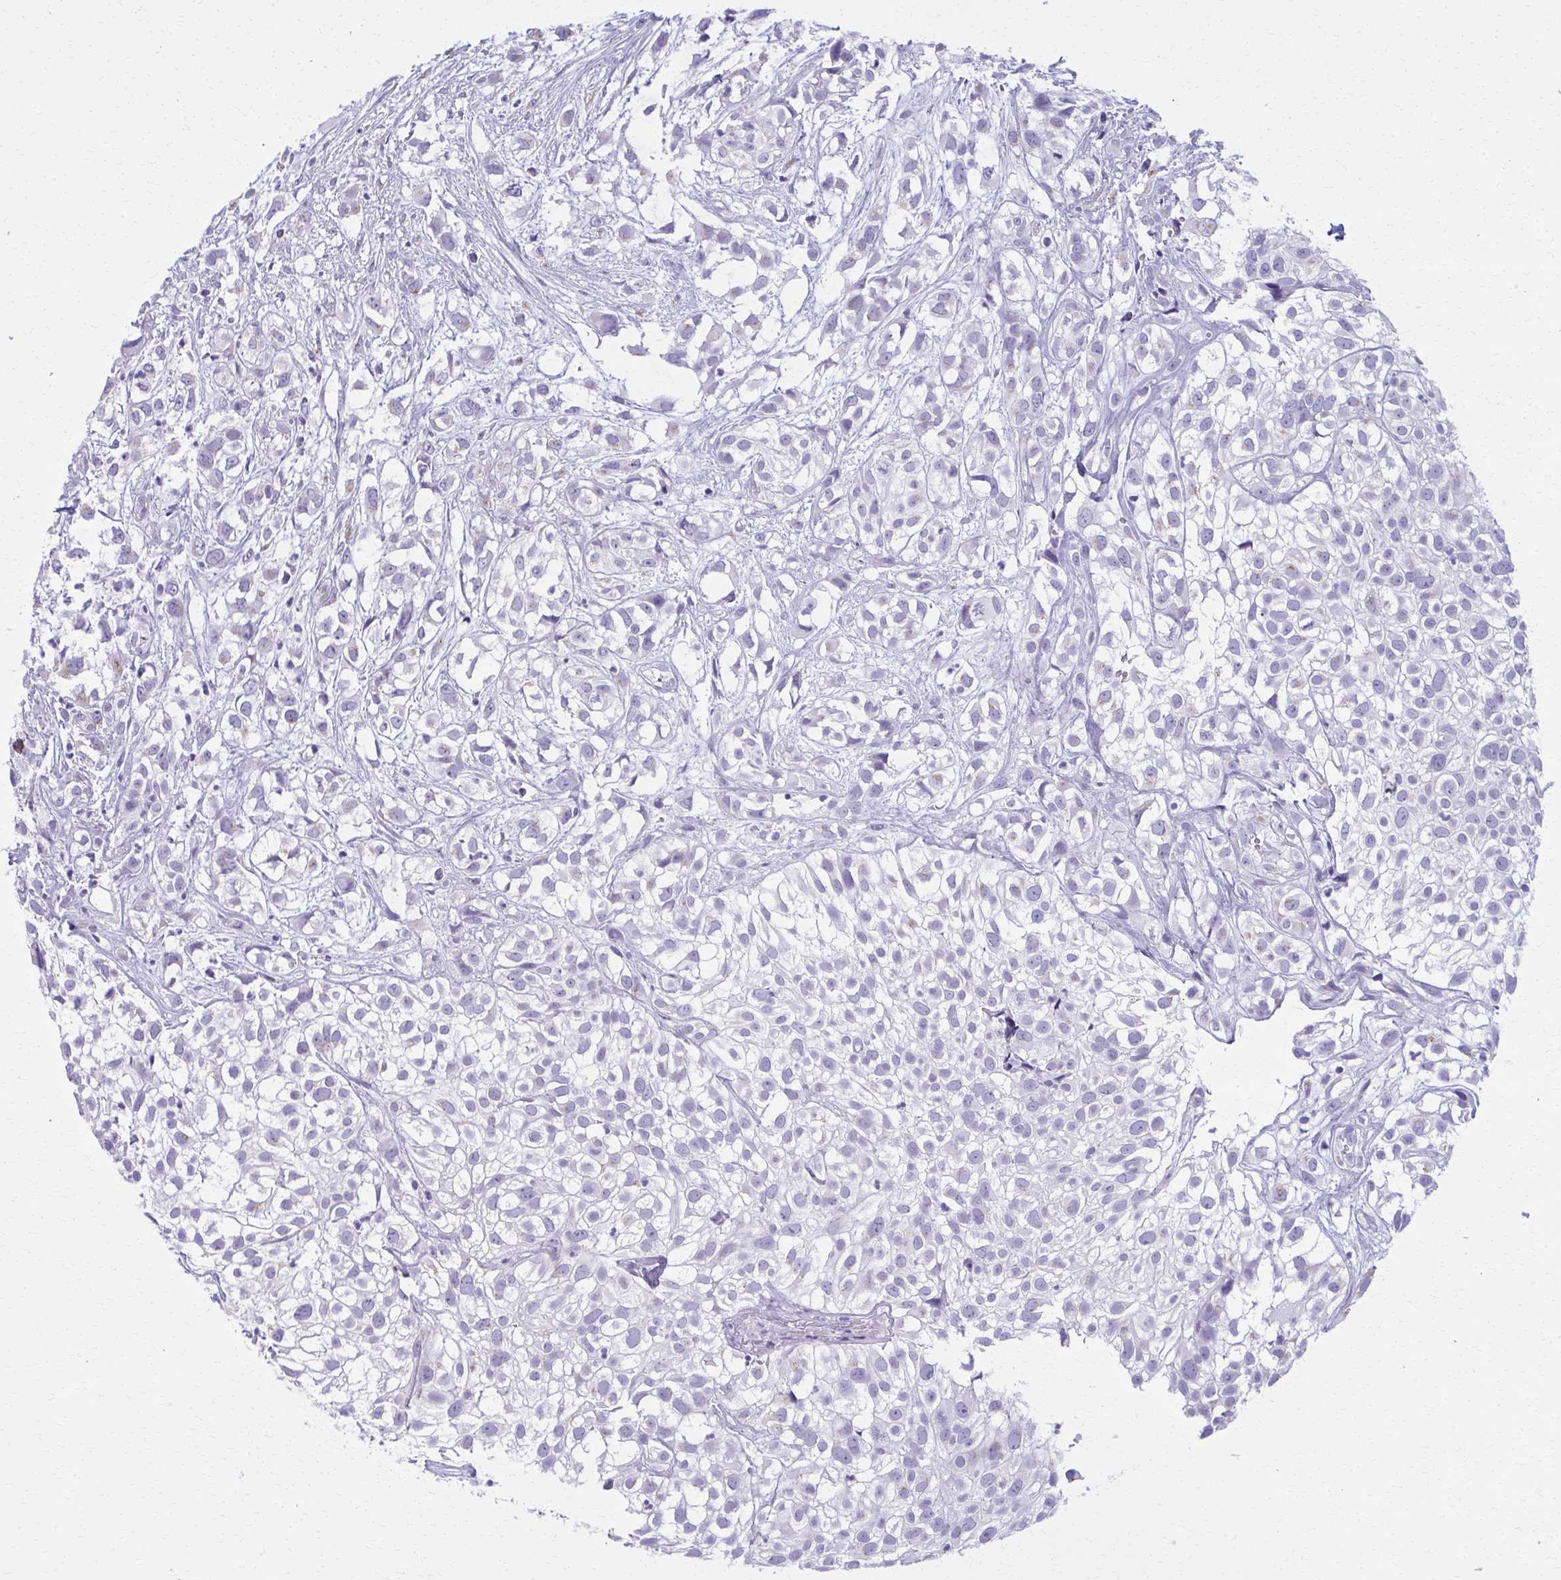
{"staining": {"intensity": "negative", "quantity": "none", "location": "none"}, "tissue": "urothelial cancer", "cell_type": "Tumor cells", "image_type": "cancer", "snomed": [{"axis": "morphology", "description": "Urothelial carcinoma, High grade"}, {"axis": "topography", "description": "Urinary bladder"}], "caption": "DAB (3,3'-diaminobenzidine) immunohistochemical staining of urothelial carcinoma (high-grade) demonstrates no significant expression in tumor cells. The staining was performed using DAB (3,3'-diaminobenzidine) to visualize the protein expression in brown, while the nuclei were stained in blue with hematoxylin (Magnification: 20x).", "gene": "SCLY", "patient": {"sex": "male", "age": 56}}